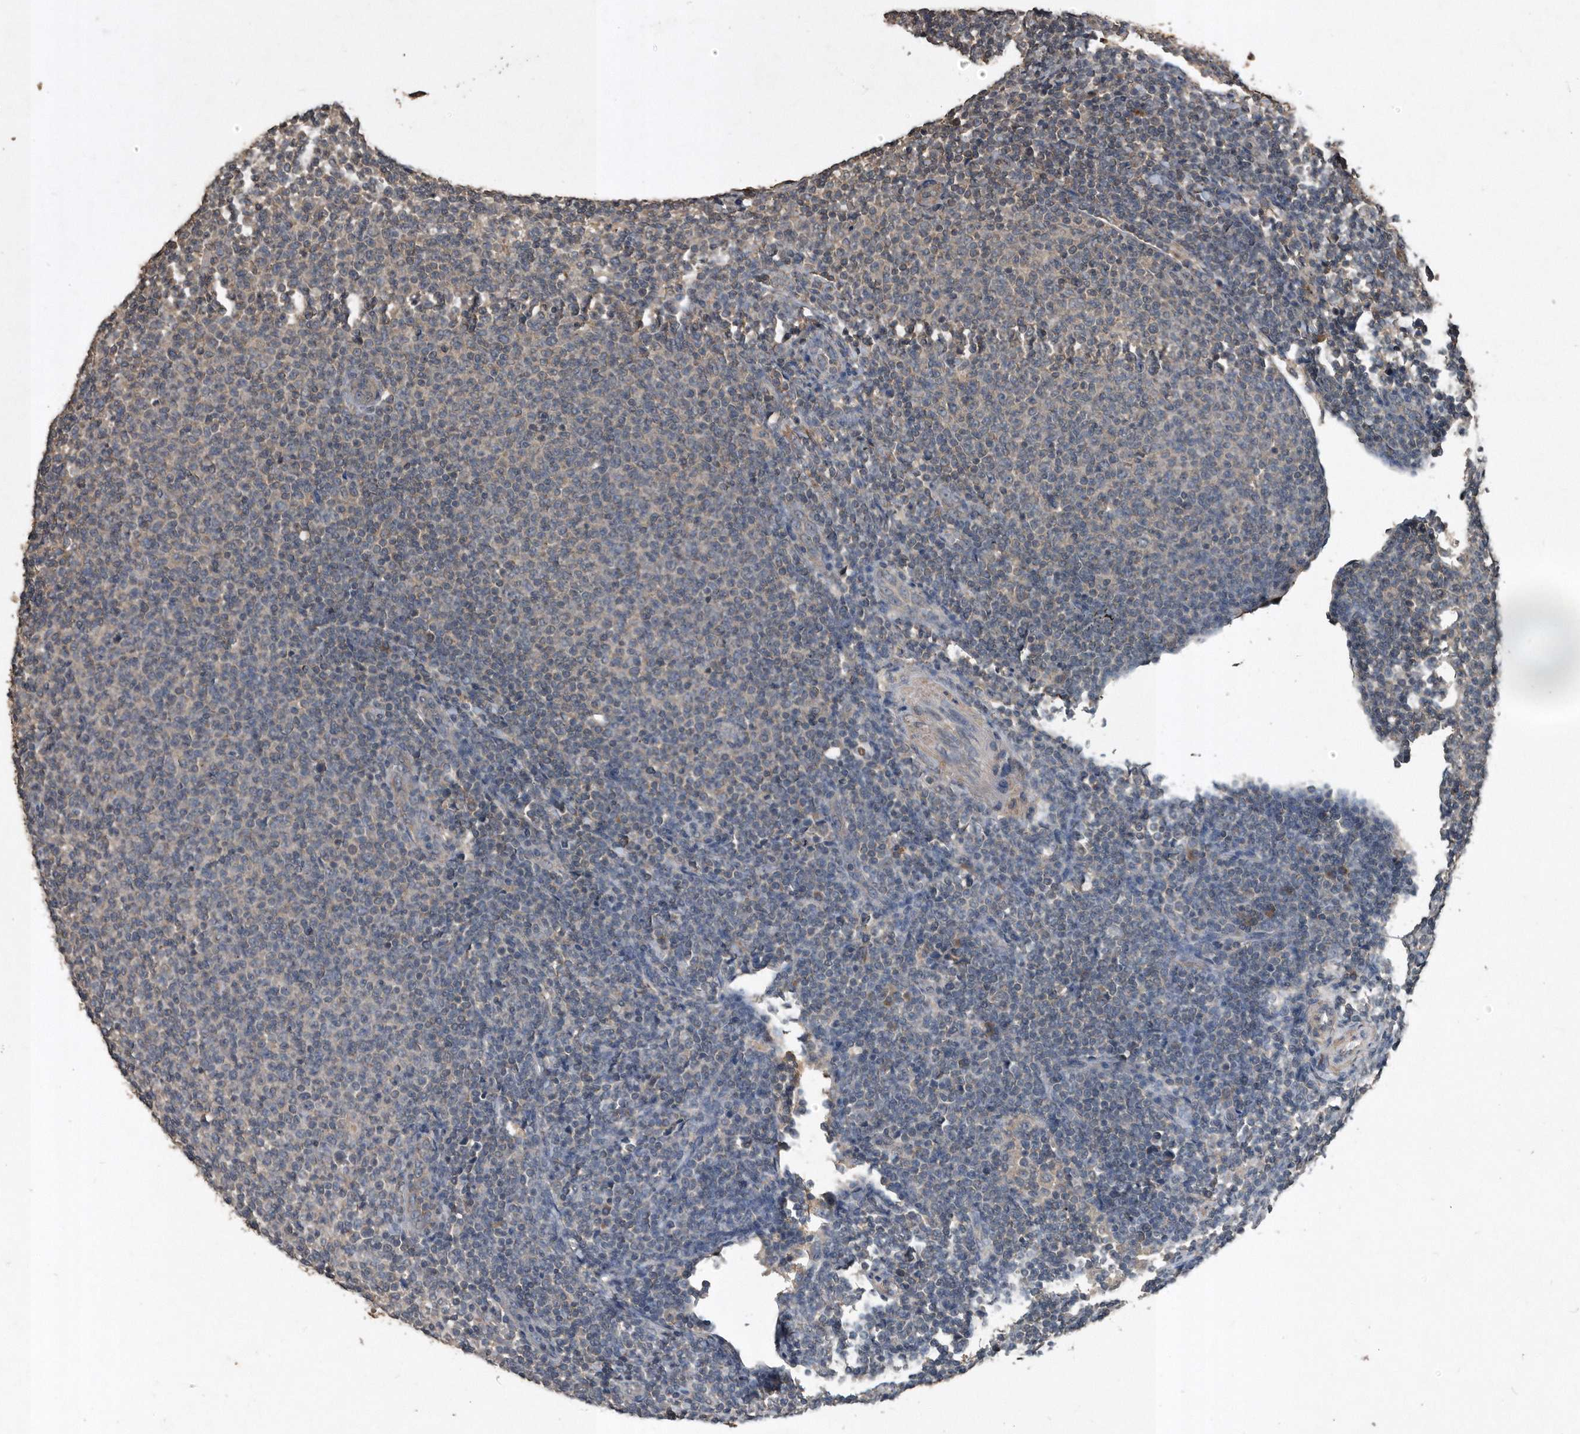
{"staining": {"intensity": "negative", "quantity": "none", "location": "none"}, "tissue": "lymphoma", "cell_type": "Tumor cells", "image_type": "cancer", "snomed": [{"axis": "morphology", "description": "Malignant lymphoma, non-Hodgkin's type, Low grade"}, {"axis": "topography", "description": "Lymph node"}], "caption": "Tumor cells show no significant protein expression in malignant lymphoma, non-Hodgkin's type (low-grade).", "gene": "NRBP1", "patient": {"sex": "male", "age": 66}}